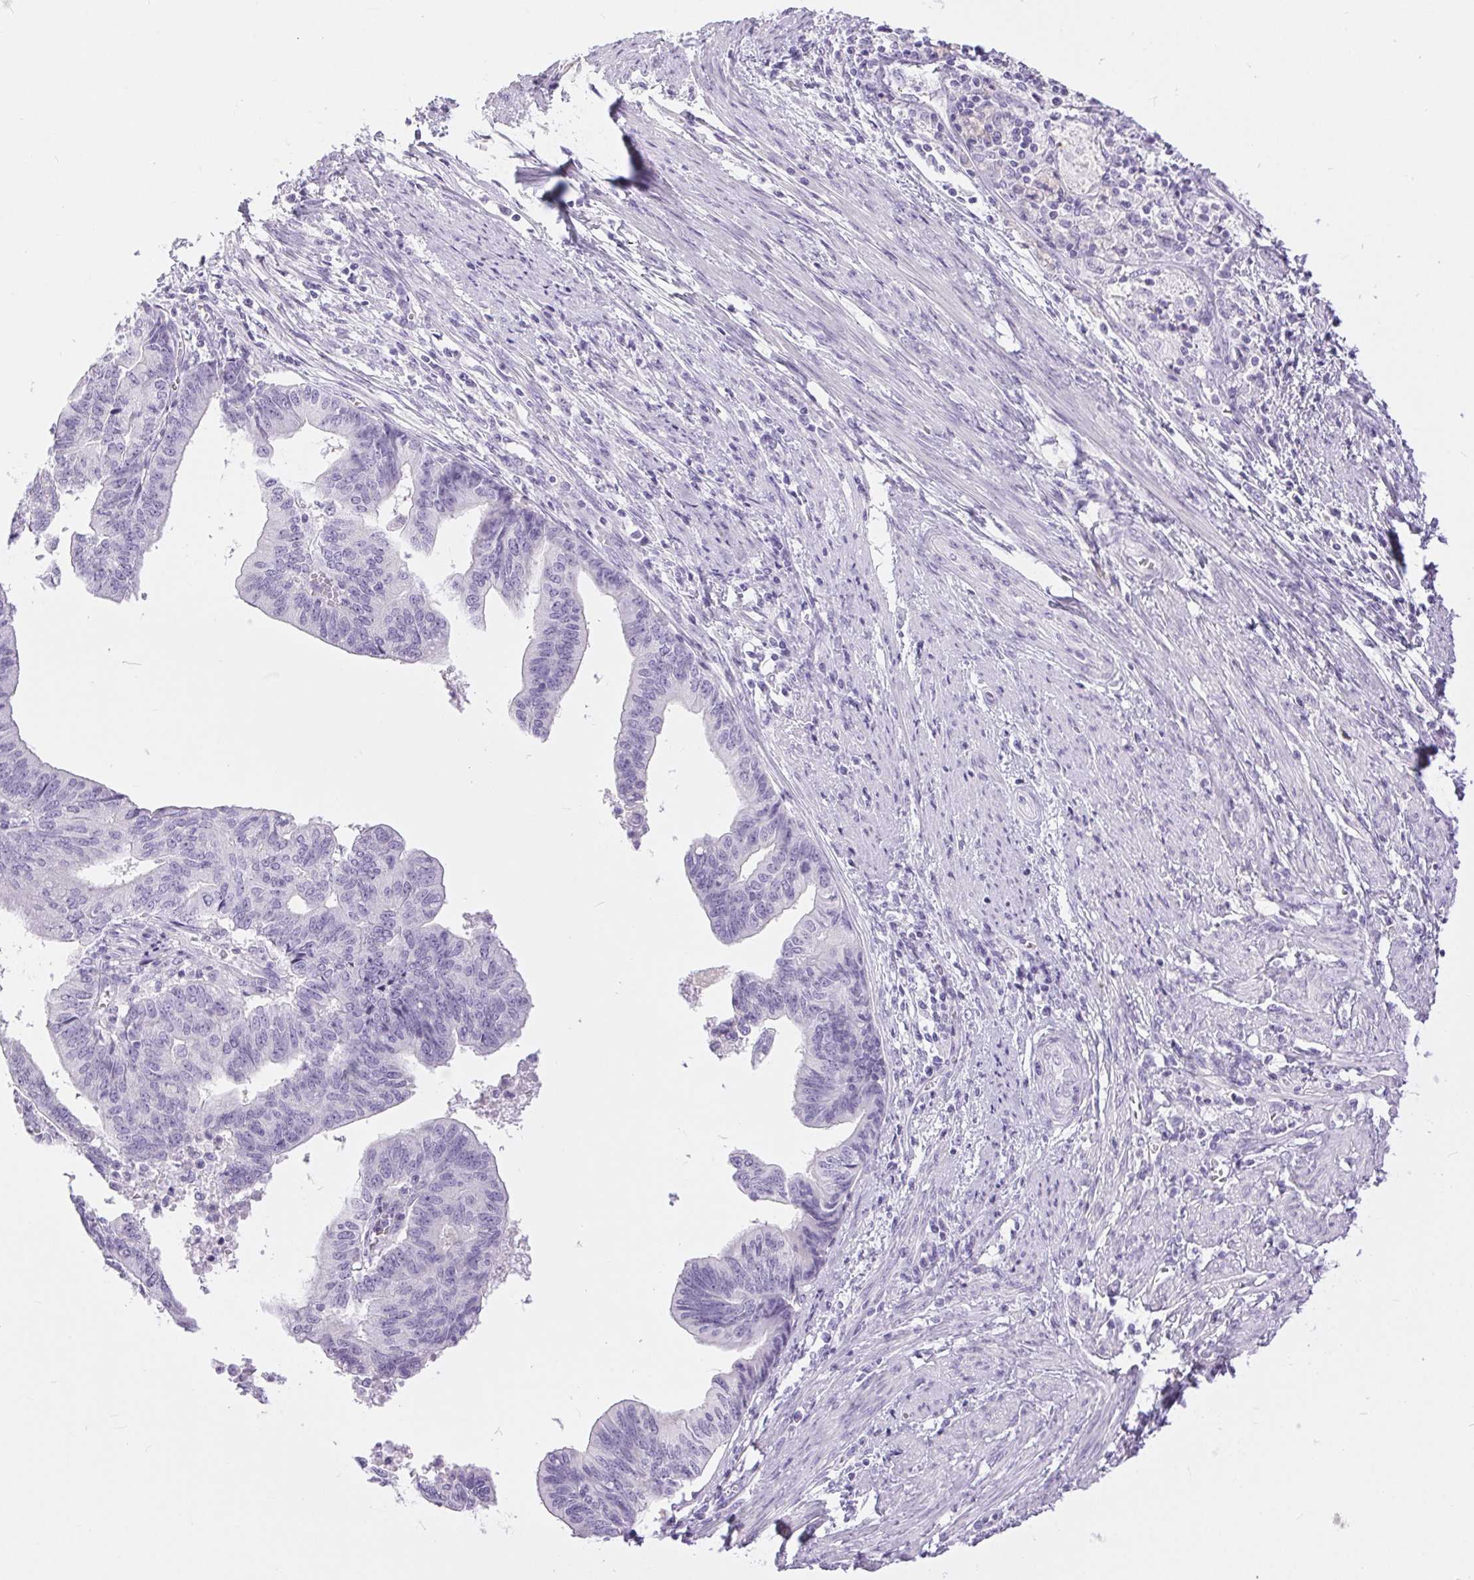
{"staining": {"intensity": "negative", "quantity": "none", "location": "none"}, "tissue": "endometrial cancer", "cell_type": "Tumor cells", "image_type": "cancer", "snomed": [{"axis": "morphology", "description": "Adenocarcinoma, NOS"}, {"axis": "topography", "description": "Endometrium"}], "caption": "This is an immunohistochemistry histopathology image of human endometrial cancer (adenocarcinoma). There is no staining in tumor cells.", "gene": "XDH", "patient": {"sex": "female", "age": 65}}